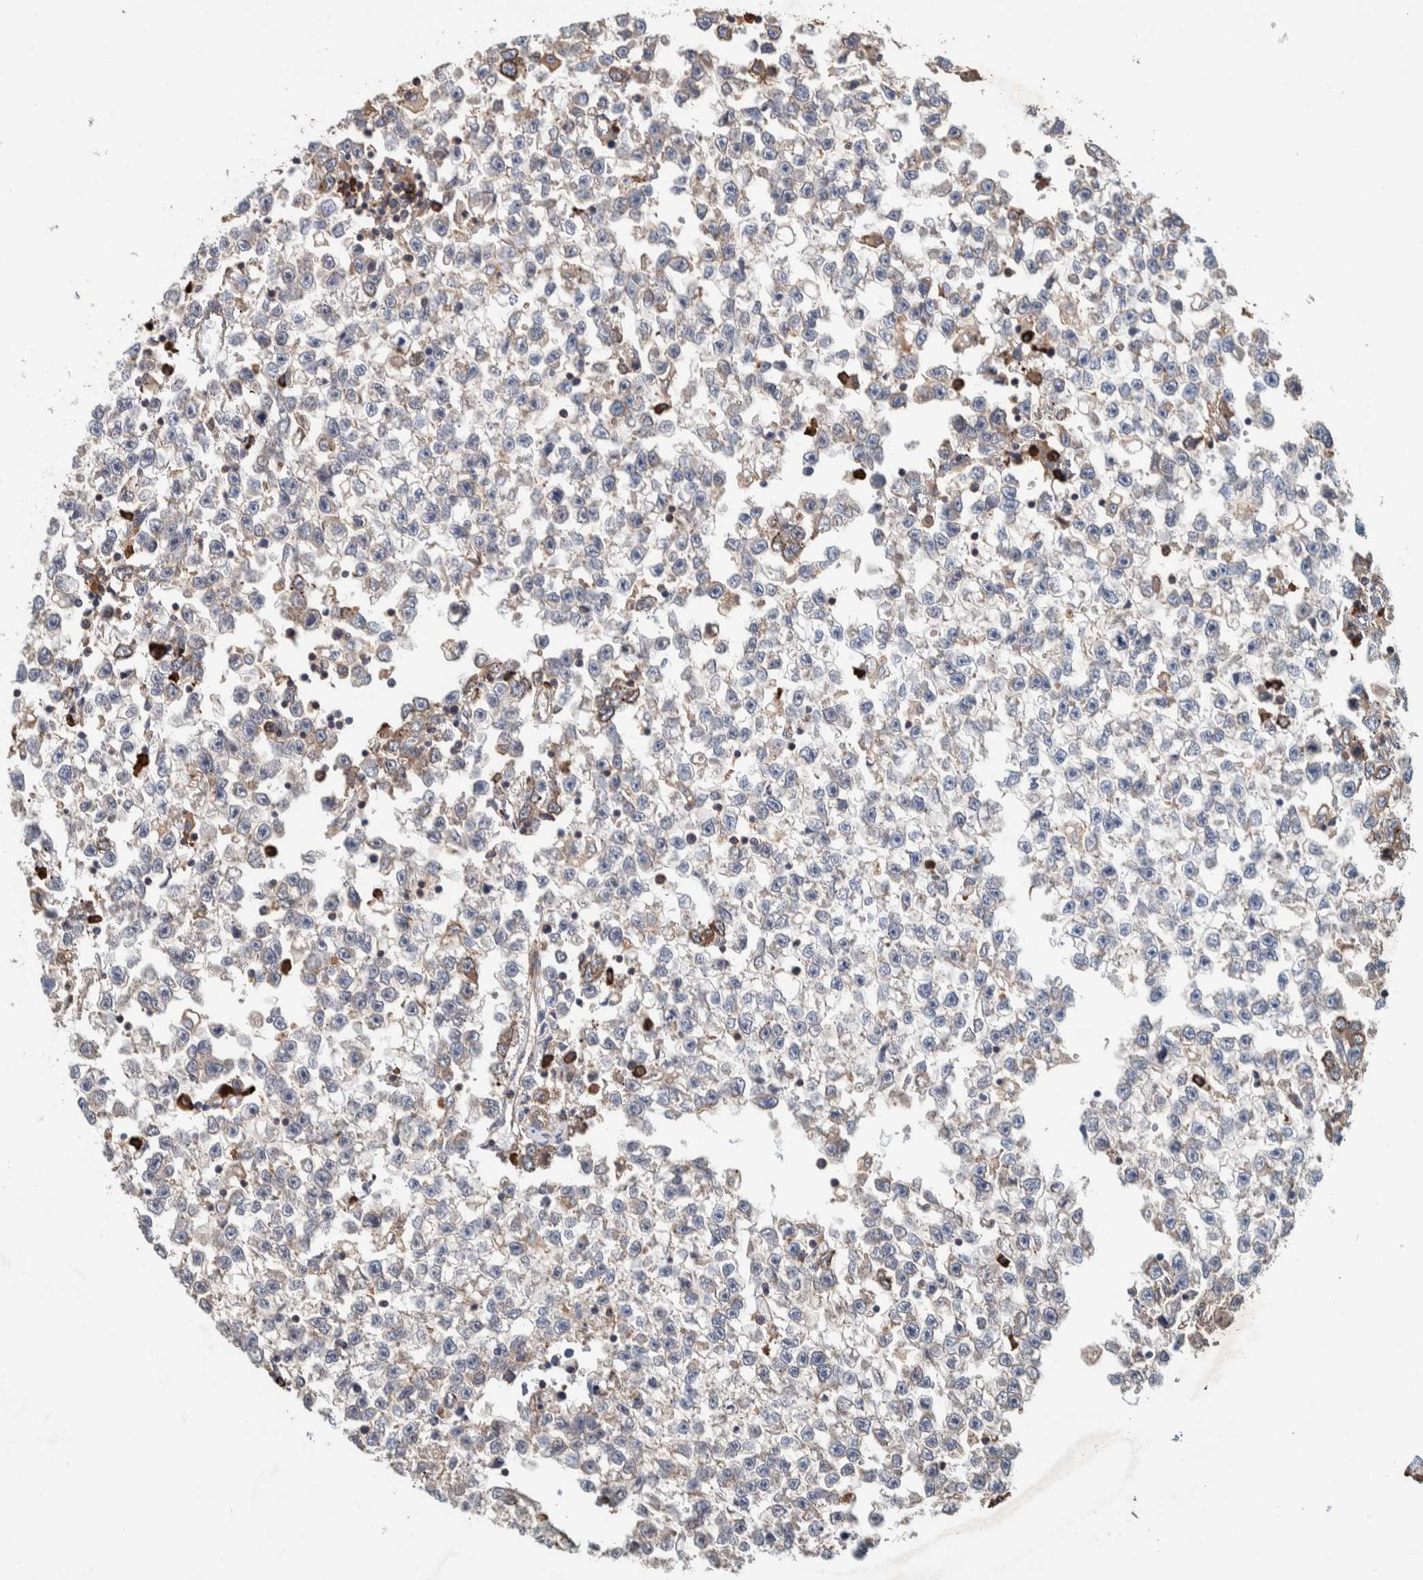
{"staining": {"intensity": "weak", "quantity": "<25%", "location": "cytoplasmic/membranous"}, "tissue": "testis cancer", "cell_type": "Tumor cells", "image_type": "cancer", "snomed": [{"axis": "morphology", "description": "Seminoma, NOS"}, {"axis": "morphology", "description": "Carcinoma, Embryonal, NOS"}, {"axis": "topography", "description": "Testis"}], "caption": "An IHC image of testis seminoma is shown. There is no staining in tumor cells of testis seminoma.", "gene": "PLA2G3", "patient": {"sex": "male", "age": 51}}